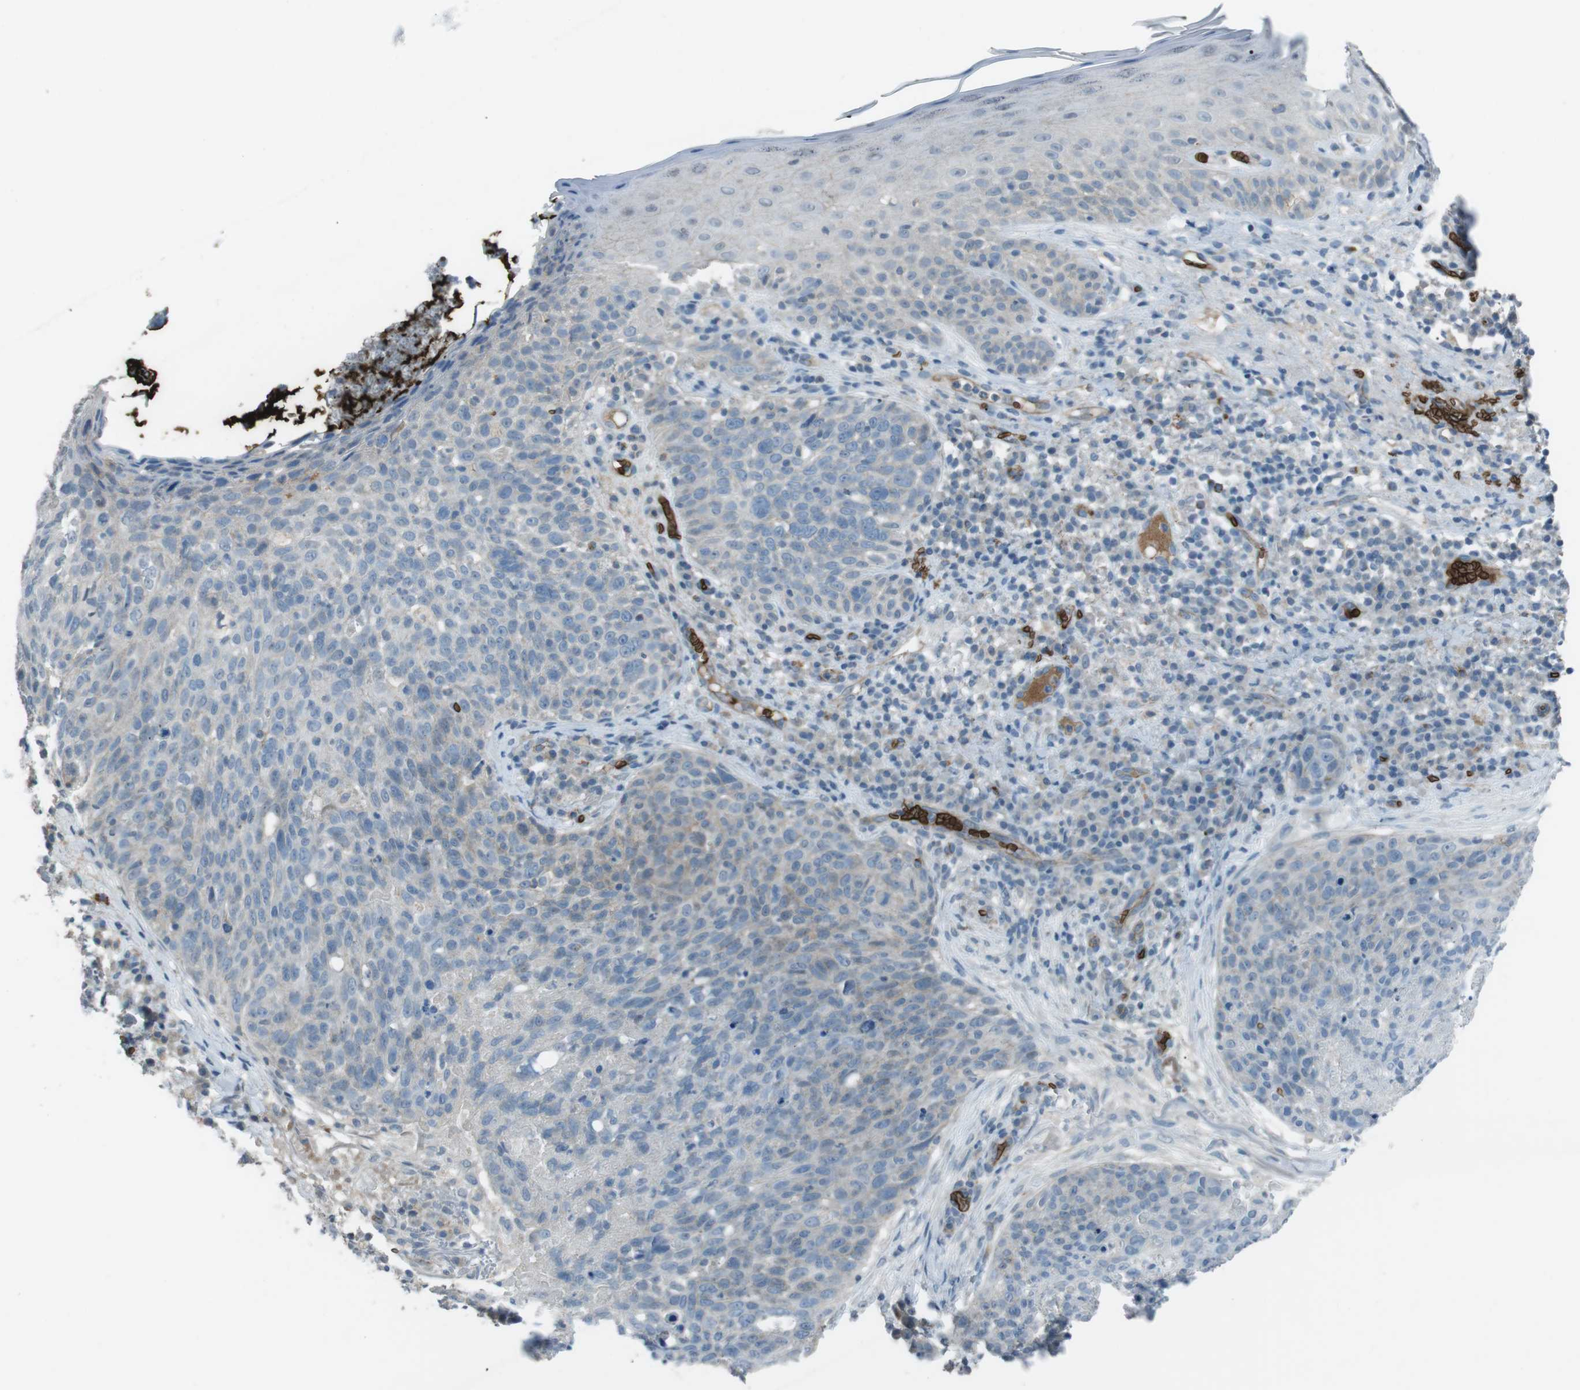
{"staining": {"intensity": "weak", "quantity": "<25%", "location": "cytoplasmic/membranous"}, "tissue": "skin cancer", "cell_type": "Tumor cells", "image_type": "cancer", "snomed": [{"axis": "morphology", "description": "Squamous cell carcinoma in situ, NOS"}, {"axis": "morphology", "description": "Squamous cell carcinoma, NOS"}, {"axis": "topography", "description": "Skin"}], "caption": "DAB immunohistochemical staining of skin squamous cell carcinoma in situ exhibits no significant expression in tumor cells.", "gene": "SPTA1", "patient": {"sex": "male", "age": 93}}